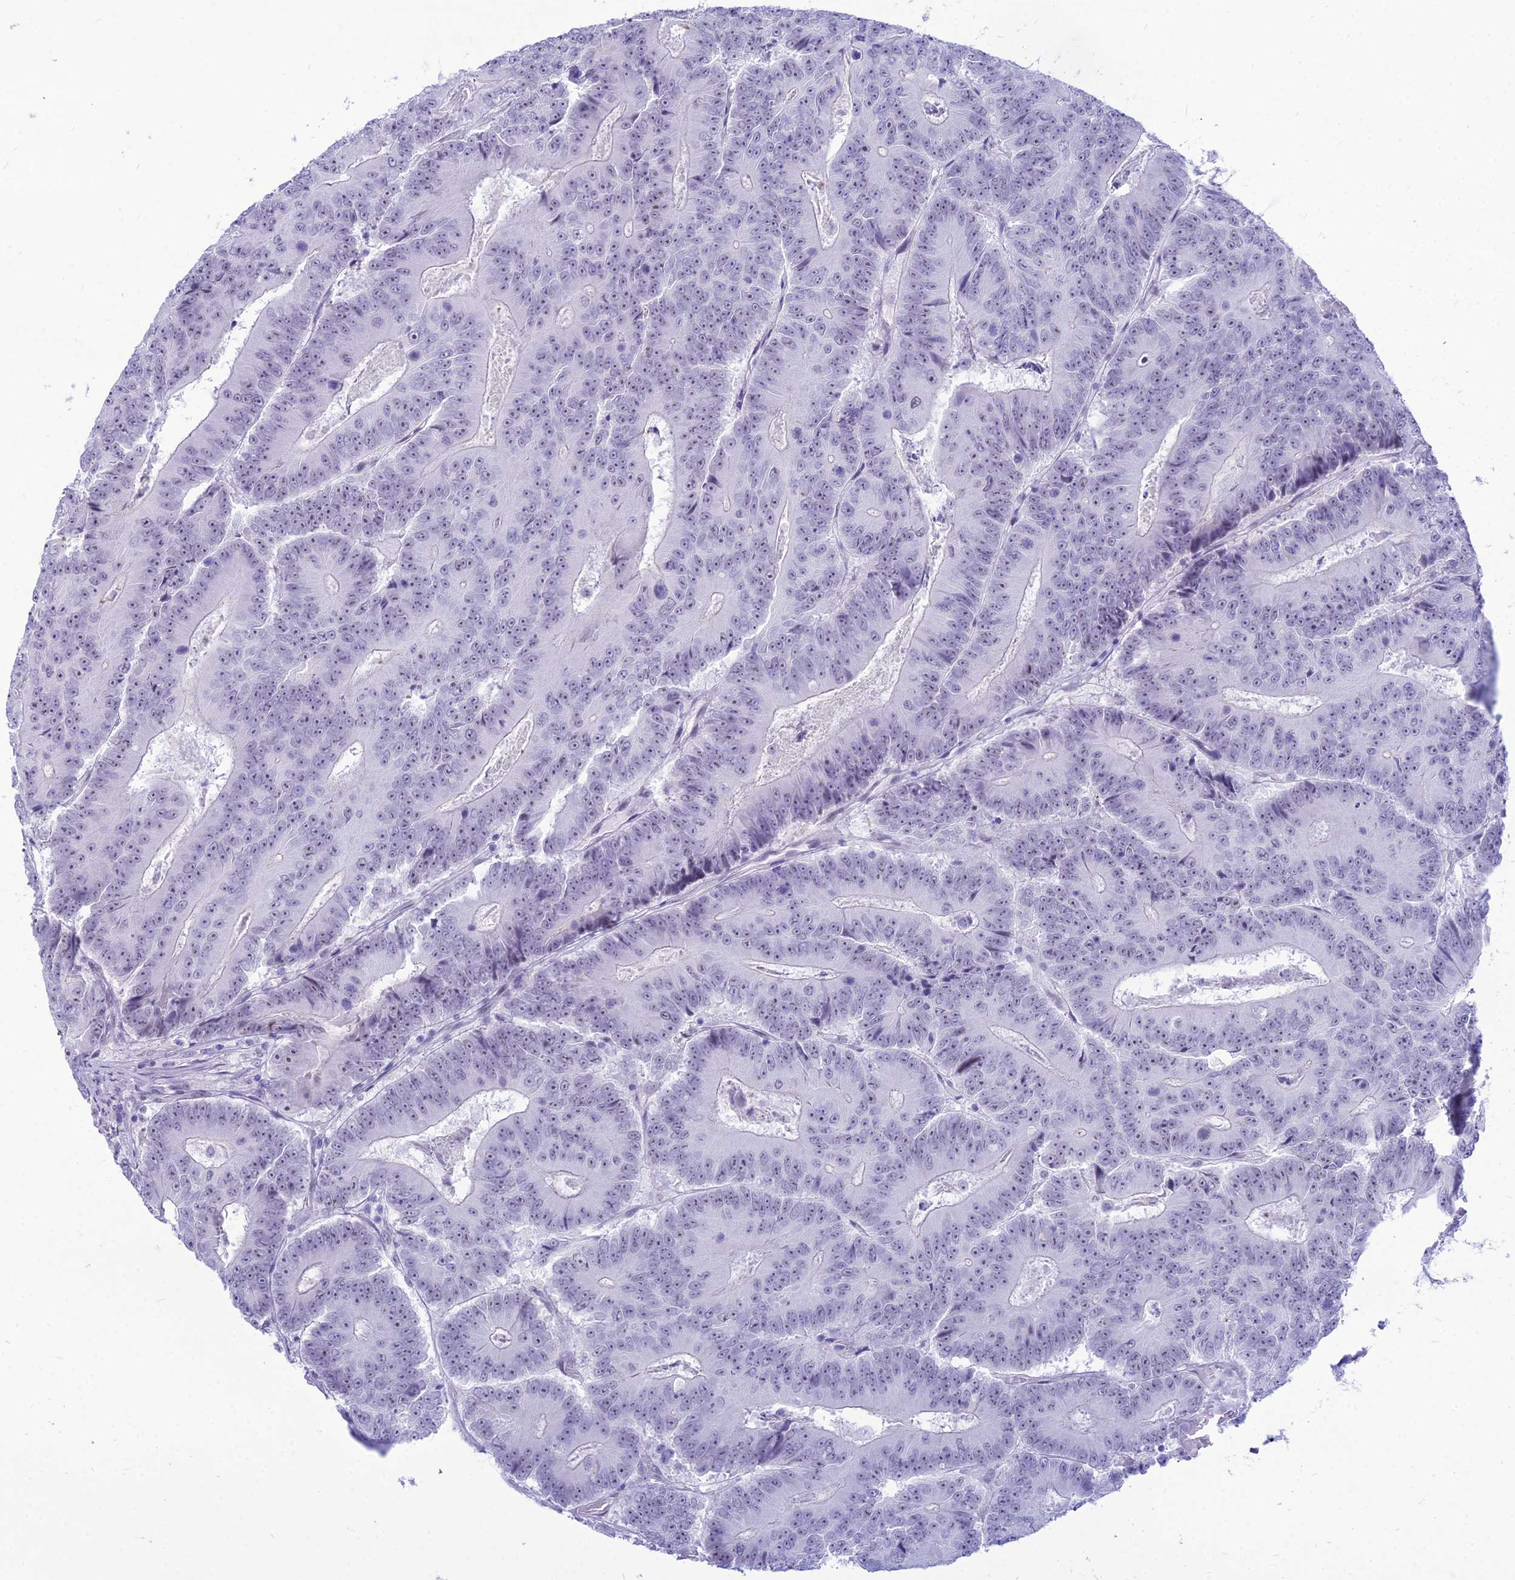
{"staining": {"intensity": "weak", "quantity": "<25%", "location": "nuclear"}, "tissue": "colorectal cancer", "cell_type": "Tumor cells", "image_type": "cancer", "snomed": [{"axis": "morphology", "description": "Adenocarcinoma, NOS"}, {"axis": "topography", "description": "Colon"}], "caption": "Tumor cells are negative for protein expression in human colorectal cancer.", "gene": "DHX40", "patient": {"sex": "male", "age": 83}}